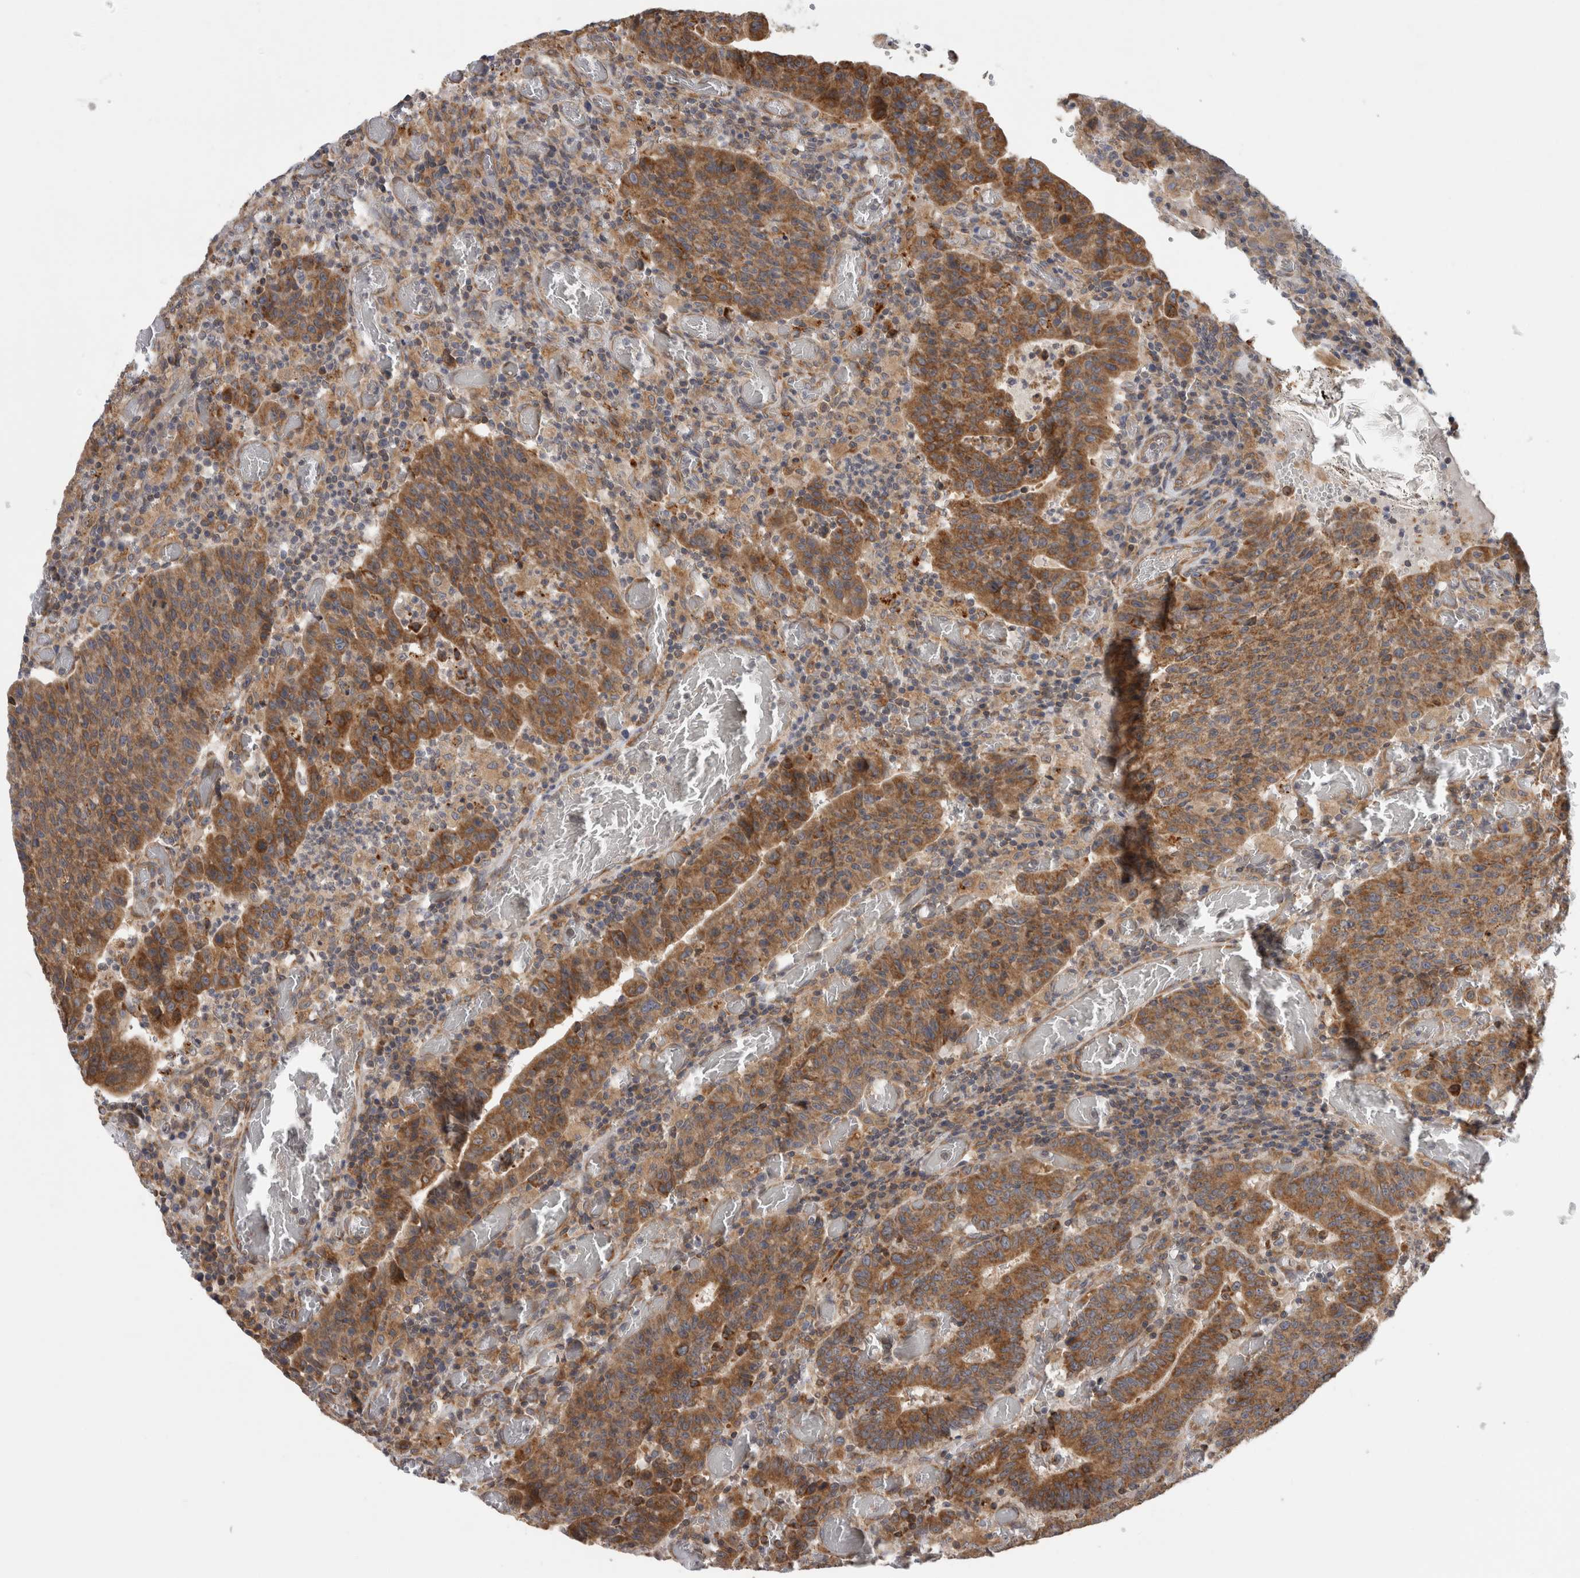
{"staining": {"intensity": "moderate", "quantity": ">75%", "location": "cytoplasmic/membranous"}, "tissue": "colorectal cancer", "cell_type": "Tumor cells", "image_type": "cancer", "snomed": [{"axis": "morphology", "description": "Adenocarcinoma, NOS"}, {"axis": "topography", "description": "Colon"}], "caption": "Immunohistochemical staining of human colorectal cancer (adenocarcinoma) displays moderate cytoplasmic/membranous protein expression in about >75% of tumor cells. (IHC, brightfield microscopy, high magnification).", "gene": "PARP6", "patient": {"sex": "female", "age": 75}}